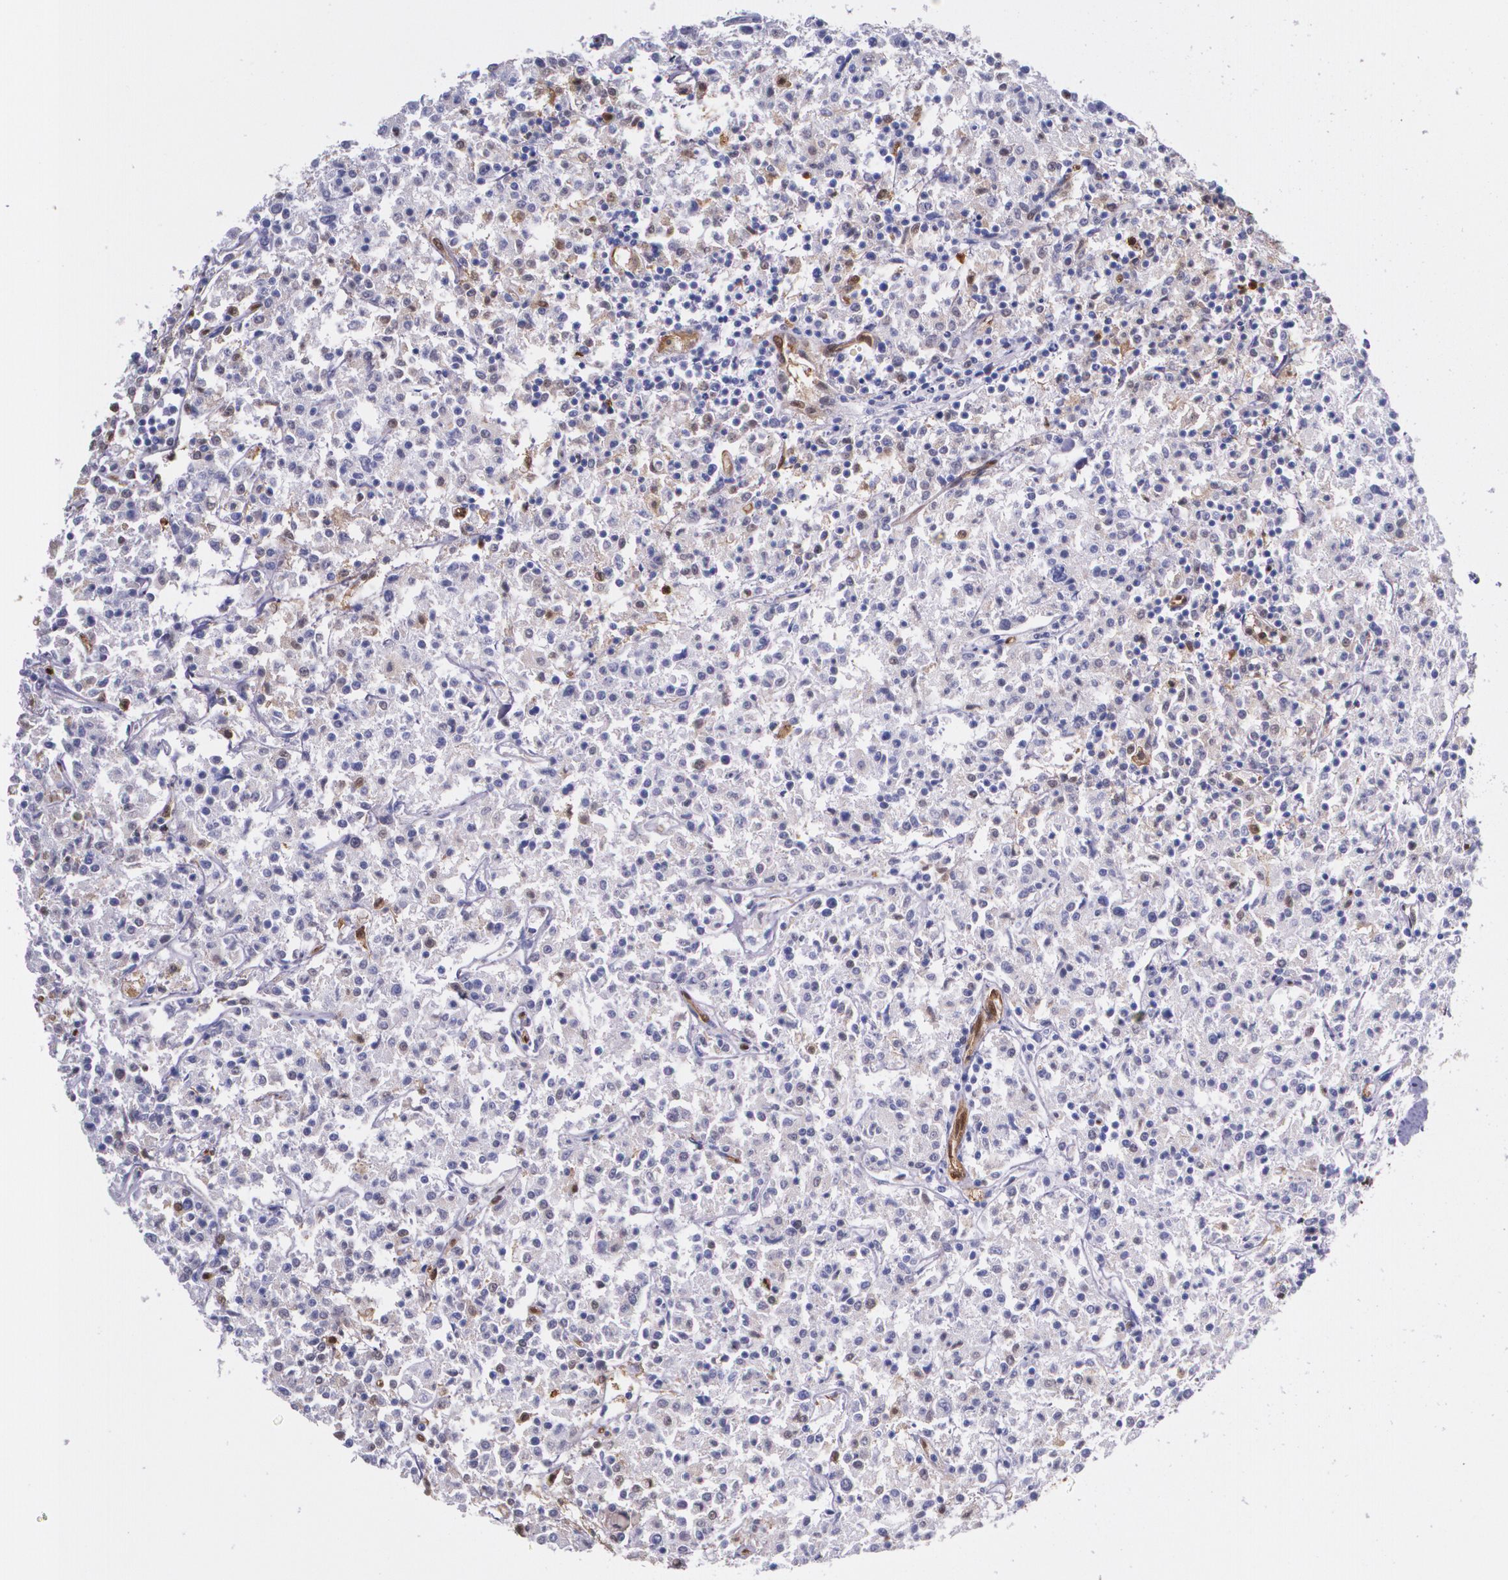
{"staining": {"intensity": "negative", "quantity": "none", "location": "none"}, "tissue": "lymphoma", "cell_type": "Tumor cells", "image_type": "cancer", "snomed": [{"axis": "morphology", "description": "Malignant lymphoma, non-Hodgkin's type, Low grade"}, {"axis": "topography", "description": "Small intestine"}], "caption": "Lymphoma was stained to show a protein in brown. There is no significant positivity in tumor cells.", "gene": "MMP2", "patient": {"sex": "female", "age": 59}}